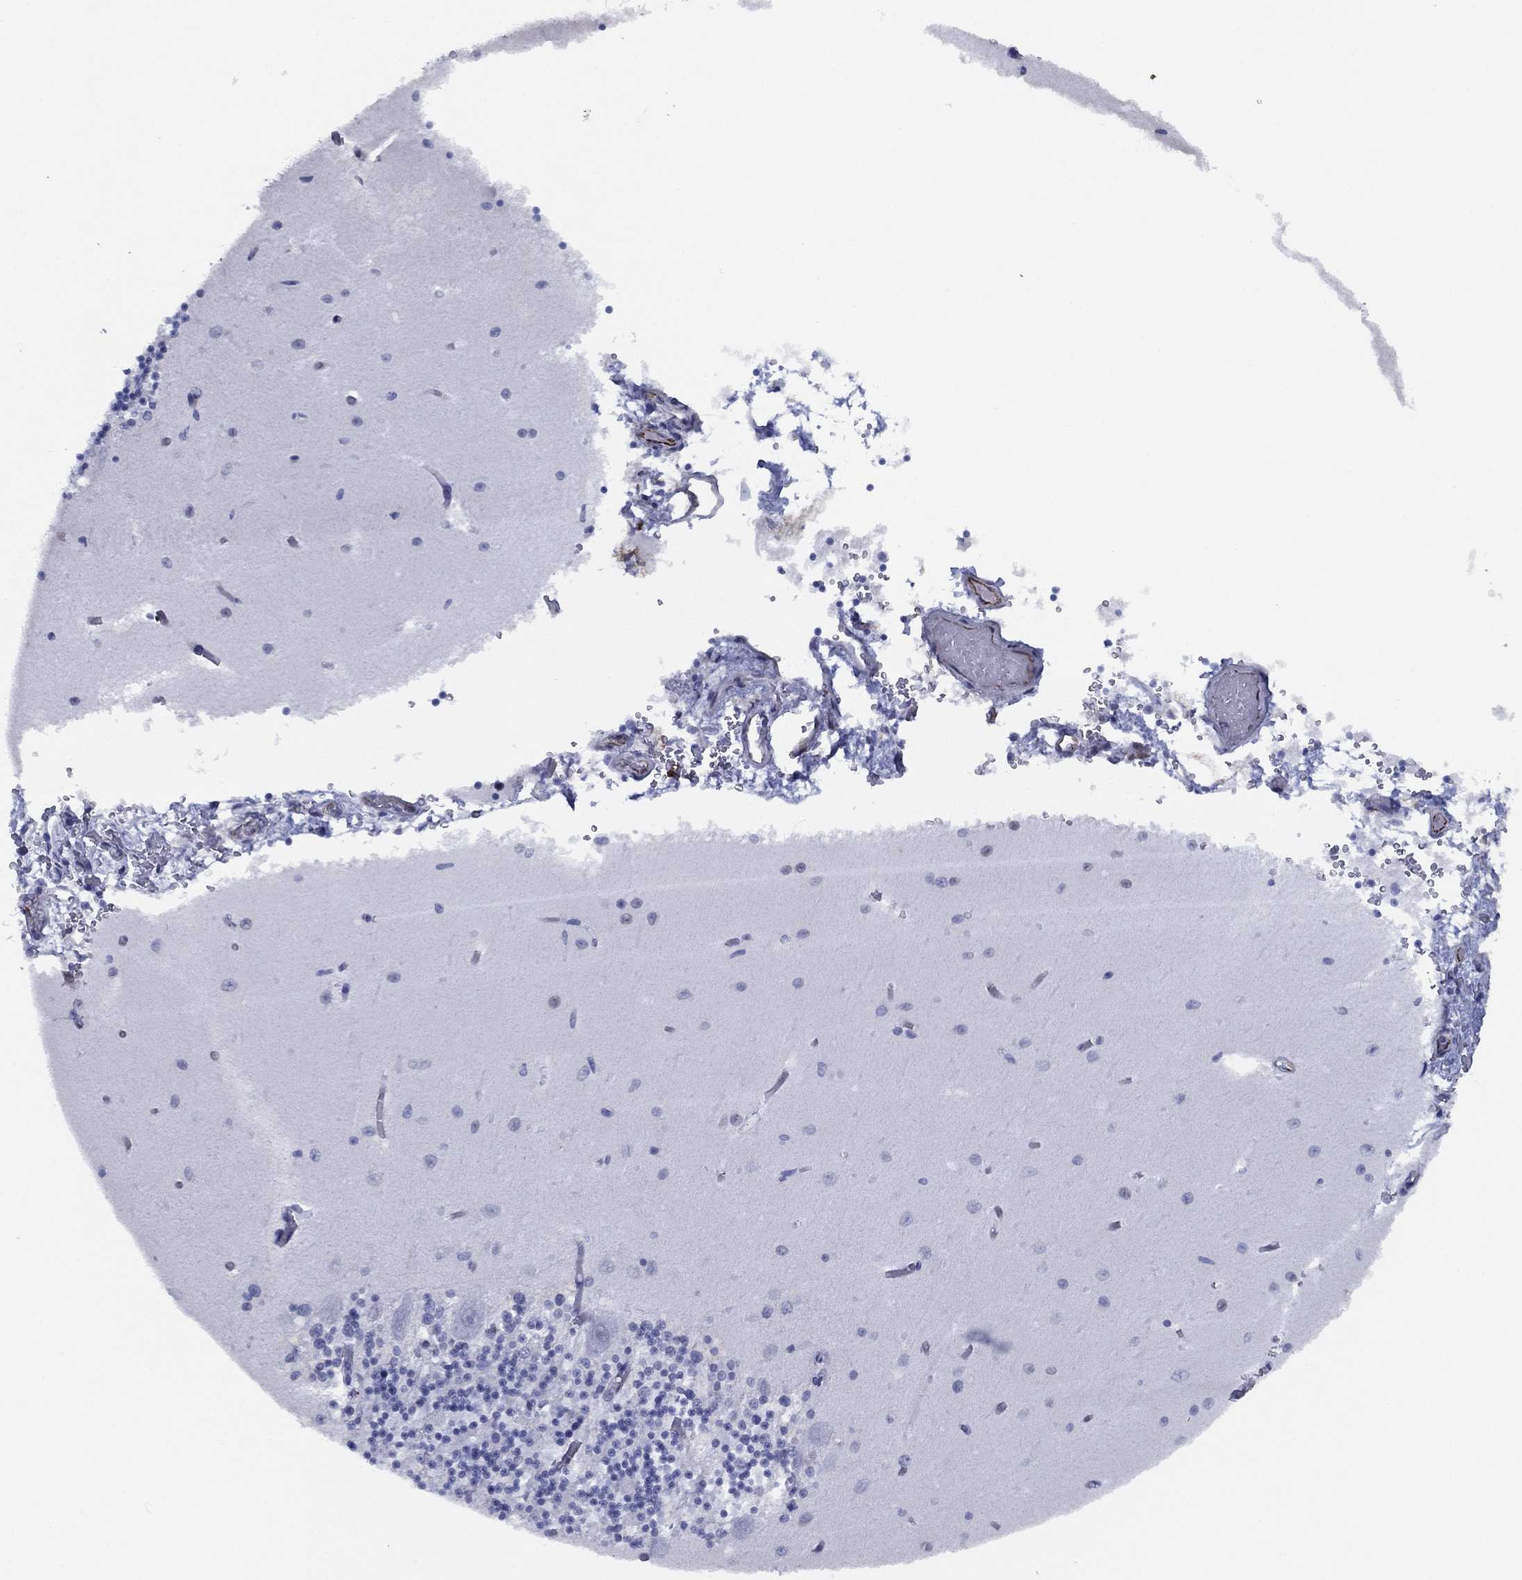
{"staining": {"intensity": "negative", "quantity": "none", "location": "none"}, "tissue": "cerebellum", "cell_type": "Cells in granular layer", "image_type": "normal", "snomed": [{"axis": "morphology", "description": "Normal tissue, NOS"}, {"axis": "topography", "description": "Cerebellum"}], "caption": "An immunohistochemistry (IHC) histopathology image of benign cerebellum is shown. There is no staining in cells in granular layer of cerebellum.", "gene": "MAS1", "patient": {"sex": "female", "age": 64}}